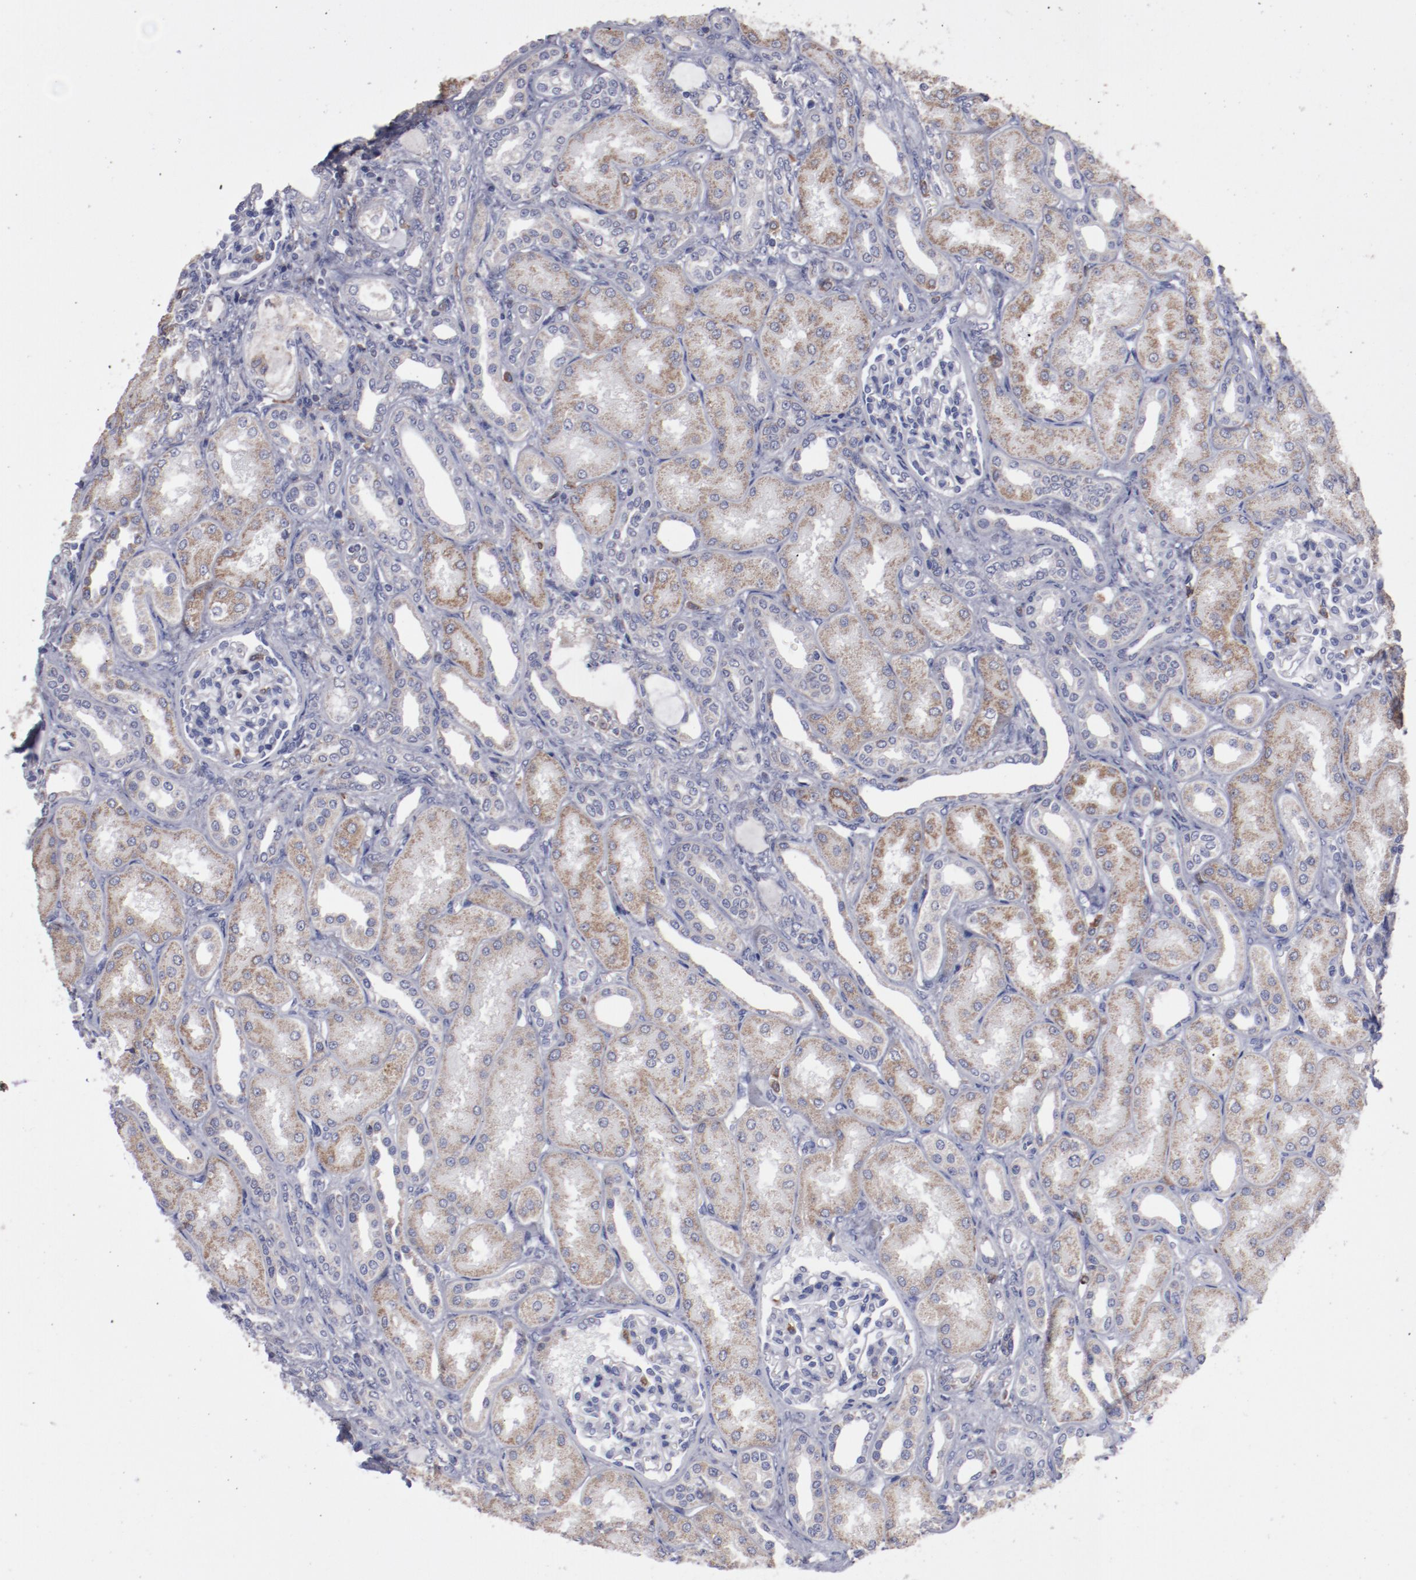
{"staining": {"intensity": "negative", "quantity": "none", "location": "none"}, "tissue": "kidney", "cell_type": "Cells in glomeruli", "image_type": "normal", "snomed": [{"axis": "morphology", "description": "Normal tissue, NOS"}, {"axis": "topography", "description": "Kidney"}], "caption": "Image shows no protein staining in cells in glomeruli of normal kidney.", "gene": "FGR", "patient": {"sex": "male", "age": 7}}